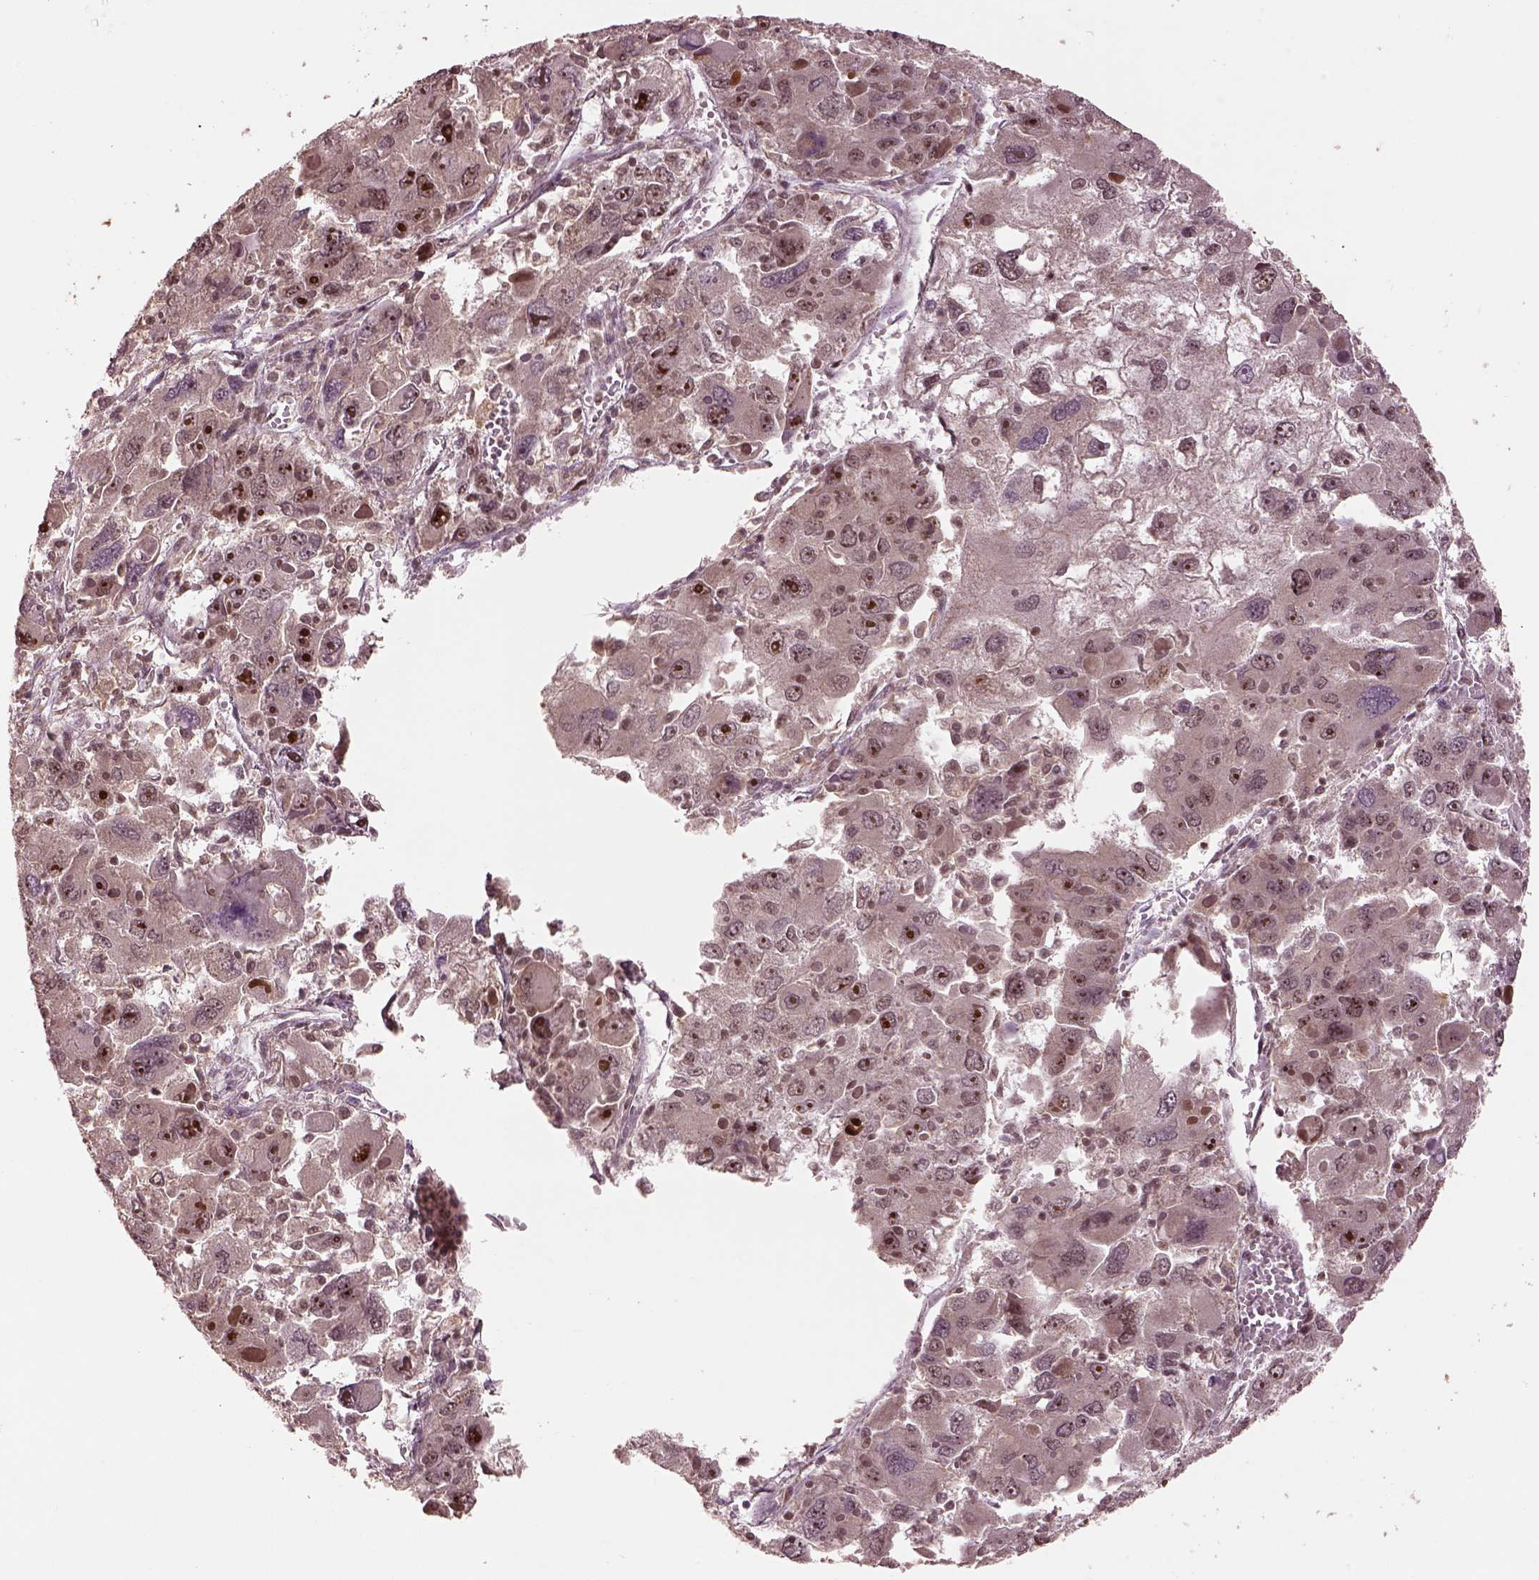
{"staining": {"intensity": "weak", "quantity": "25%-75%", "location": "nuclear"}, "tissue": "liver cancer", "cell_type": "Tumor cells", "image_type": "cancer", "snomed": [{"axis": "morphology", "description": "Carcinoma, Hepatocellular, NOS"}, {"axis": "topography", "description": "Liver"}], "caption": "Immunohistochemical staining of liver cancer shows weak nuclear protein positivity in about 25%-75% of tumor cells.", "gene": "BRD9", "patient": {"sex": "female", "age": 41}}